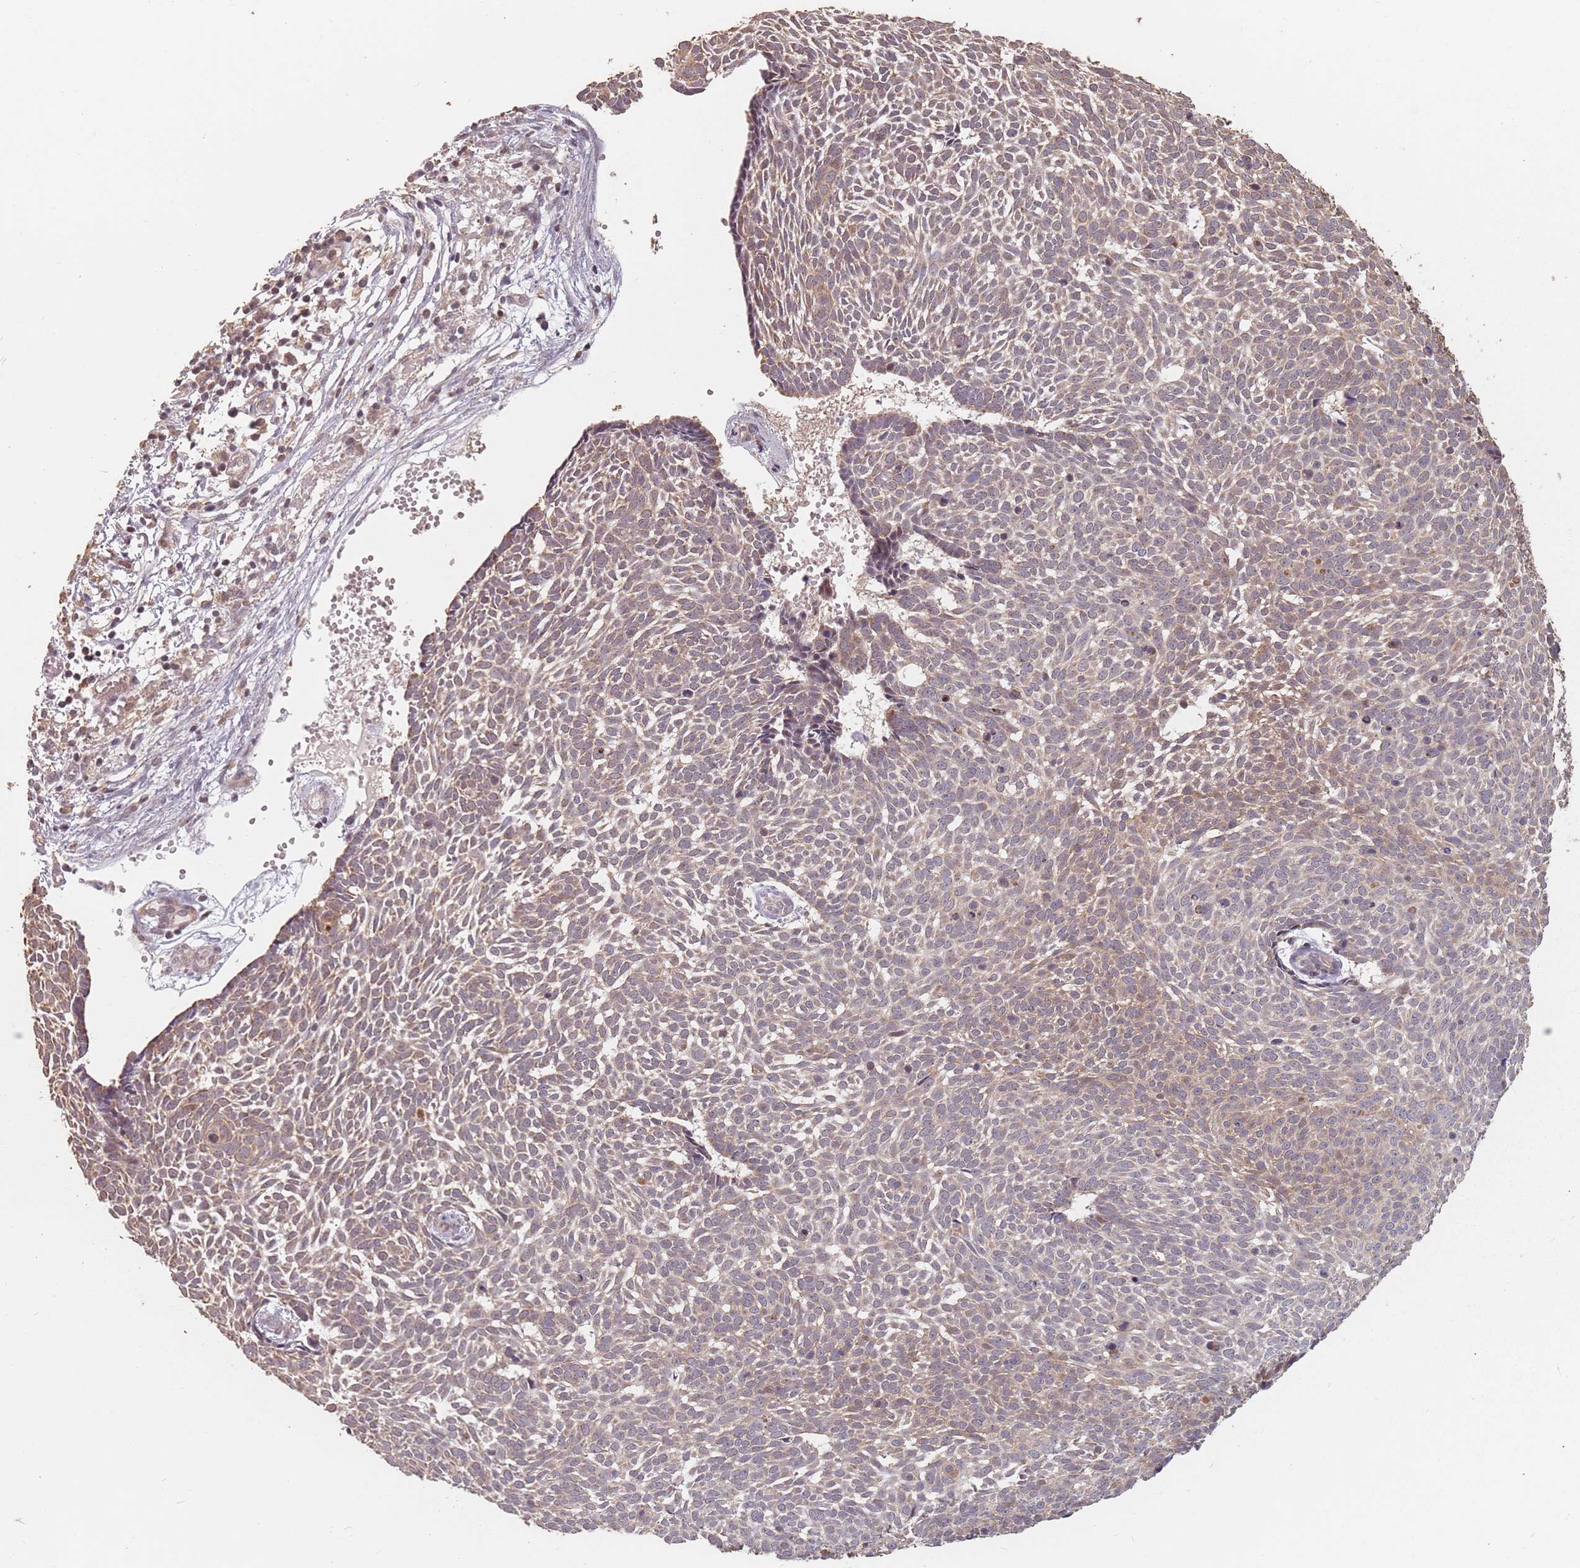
{"staining": {"intensity": "weak", "quantity": ">75%", "location": "cytoplasmic/membranous"}, "tissue": "skin cancer", "cell_type": "Tumor cells", "image_type": "cancer", "snomed": [{"axis": "morphology", "description": "Basal cell carcinoma"}, {"axis": "topography", "description": "Skin"}], "caption": "Immunohistochemistry photomicrograph of neoplastic tissue: skin cancer (basal cell carcinoma) stained using IHC demonstrates low levels of weak protein expression localized specifically in the cytoplasmic/membranous of tumor cells, appearing as a cytoplasmic/membranous brown color.", "gene": "VPS52", "patient": {"sex": "male", "age": 61}}